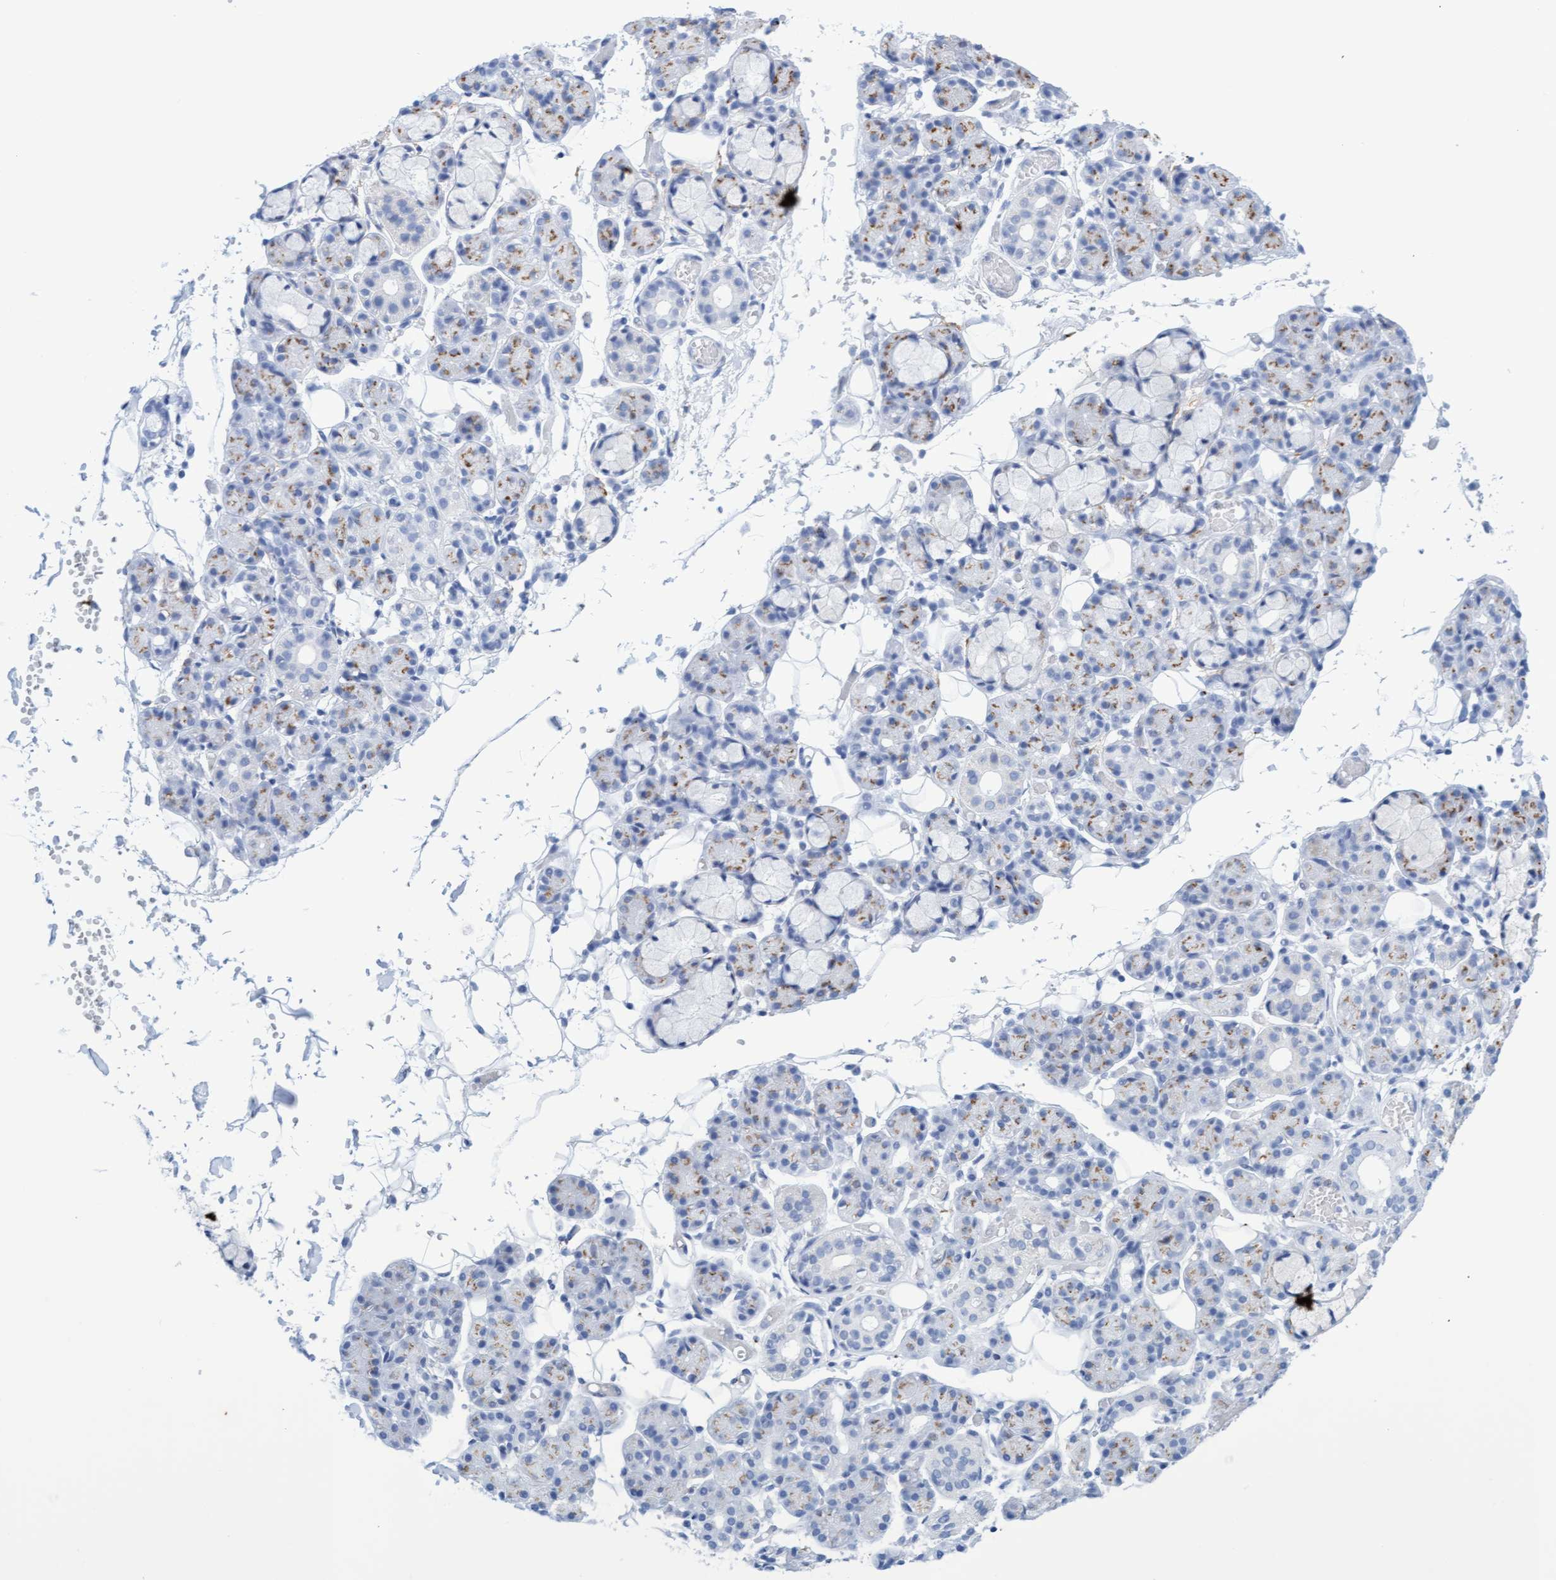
{"staining": {"intensity": "moderate", "quantity": "<25%", "location": "cytoplasmic/membranous"}, "tissue": "salivary gland", "cell_type": "Glandular cells", "image_type": "normal", "snomed": [{"axis": "morphology", "description": "Normal tissue, NOS"}, {"axis": "topography", "description": "Salivary gland"}], "caption": "This photomicrograph reveals IHC staining of benign human salivary gland, with low moderate cytoplasmic/membranous expression in approximately <25% of glandular cells.", "gene": "GGTA1", "patient": {"sex": "male", "age": 63}}